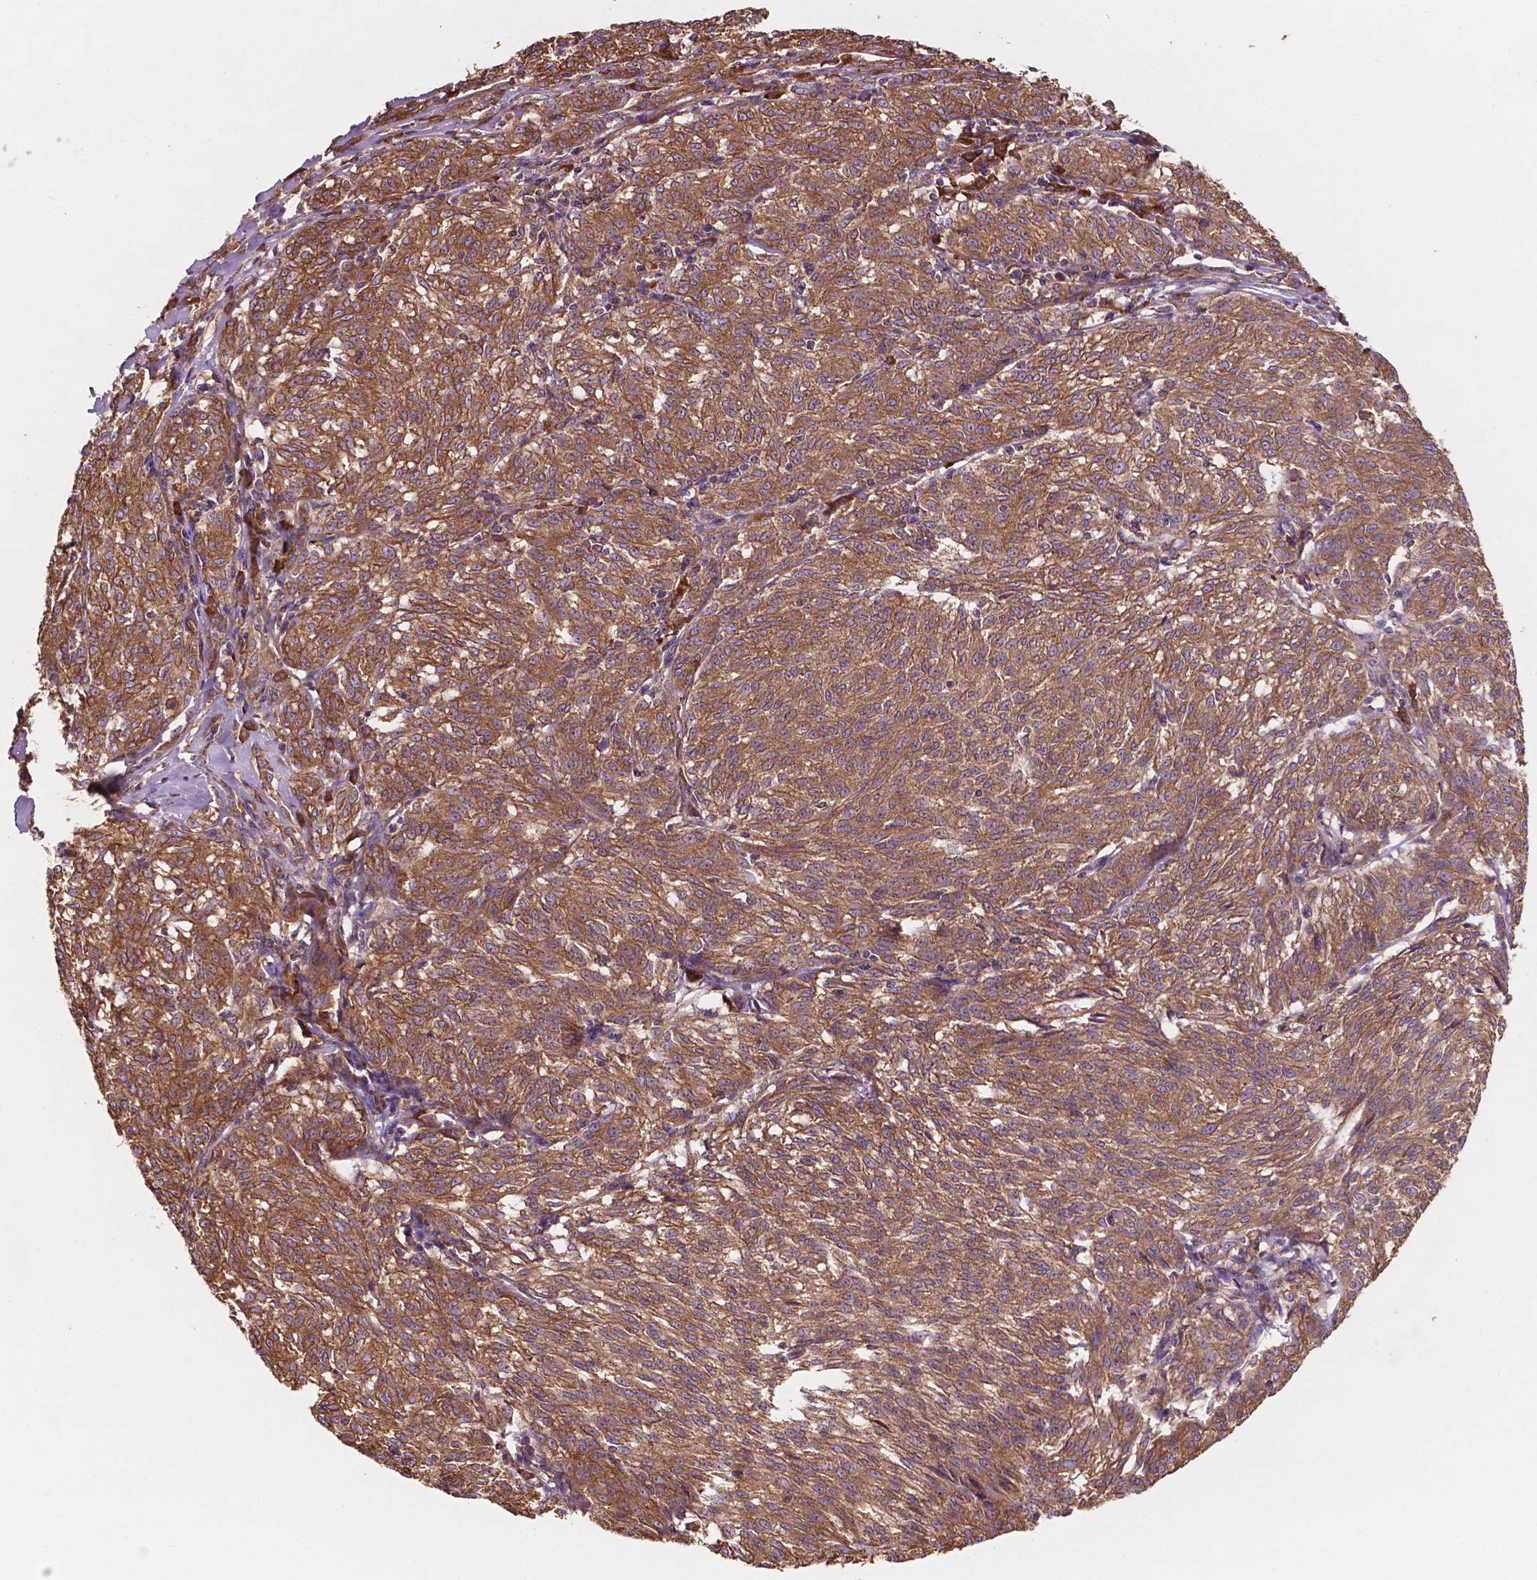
{"staining": {"intensity": "moderate", "quantity": ">75%", "location": "cytoplasmic/membranous"}, "tissue": "melanoma", "cell_type": "Tumor cells", "image_type": "cancer", "snomed": [{"axis": "morphology", "description": "Malignant melanoma, NOS"}, {"axis": "topography", "description": "Skin"}], "caption": "DAB (3,3'-diaminobenzidine) immunohistochemical staining of melanoma reveals moderate cytoplasmic/membranous protein positivity in about >75% of tumor cells.", "gene": "CCDC71L", "patient": {"sex": "female", "age": 72}}